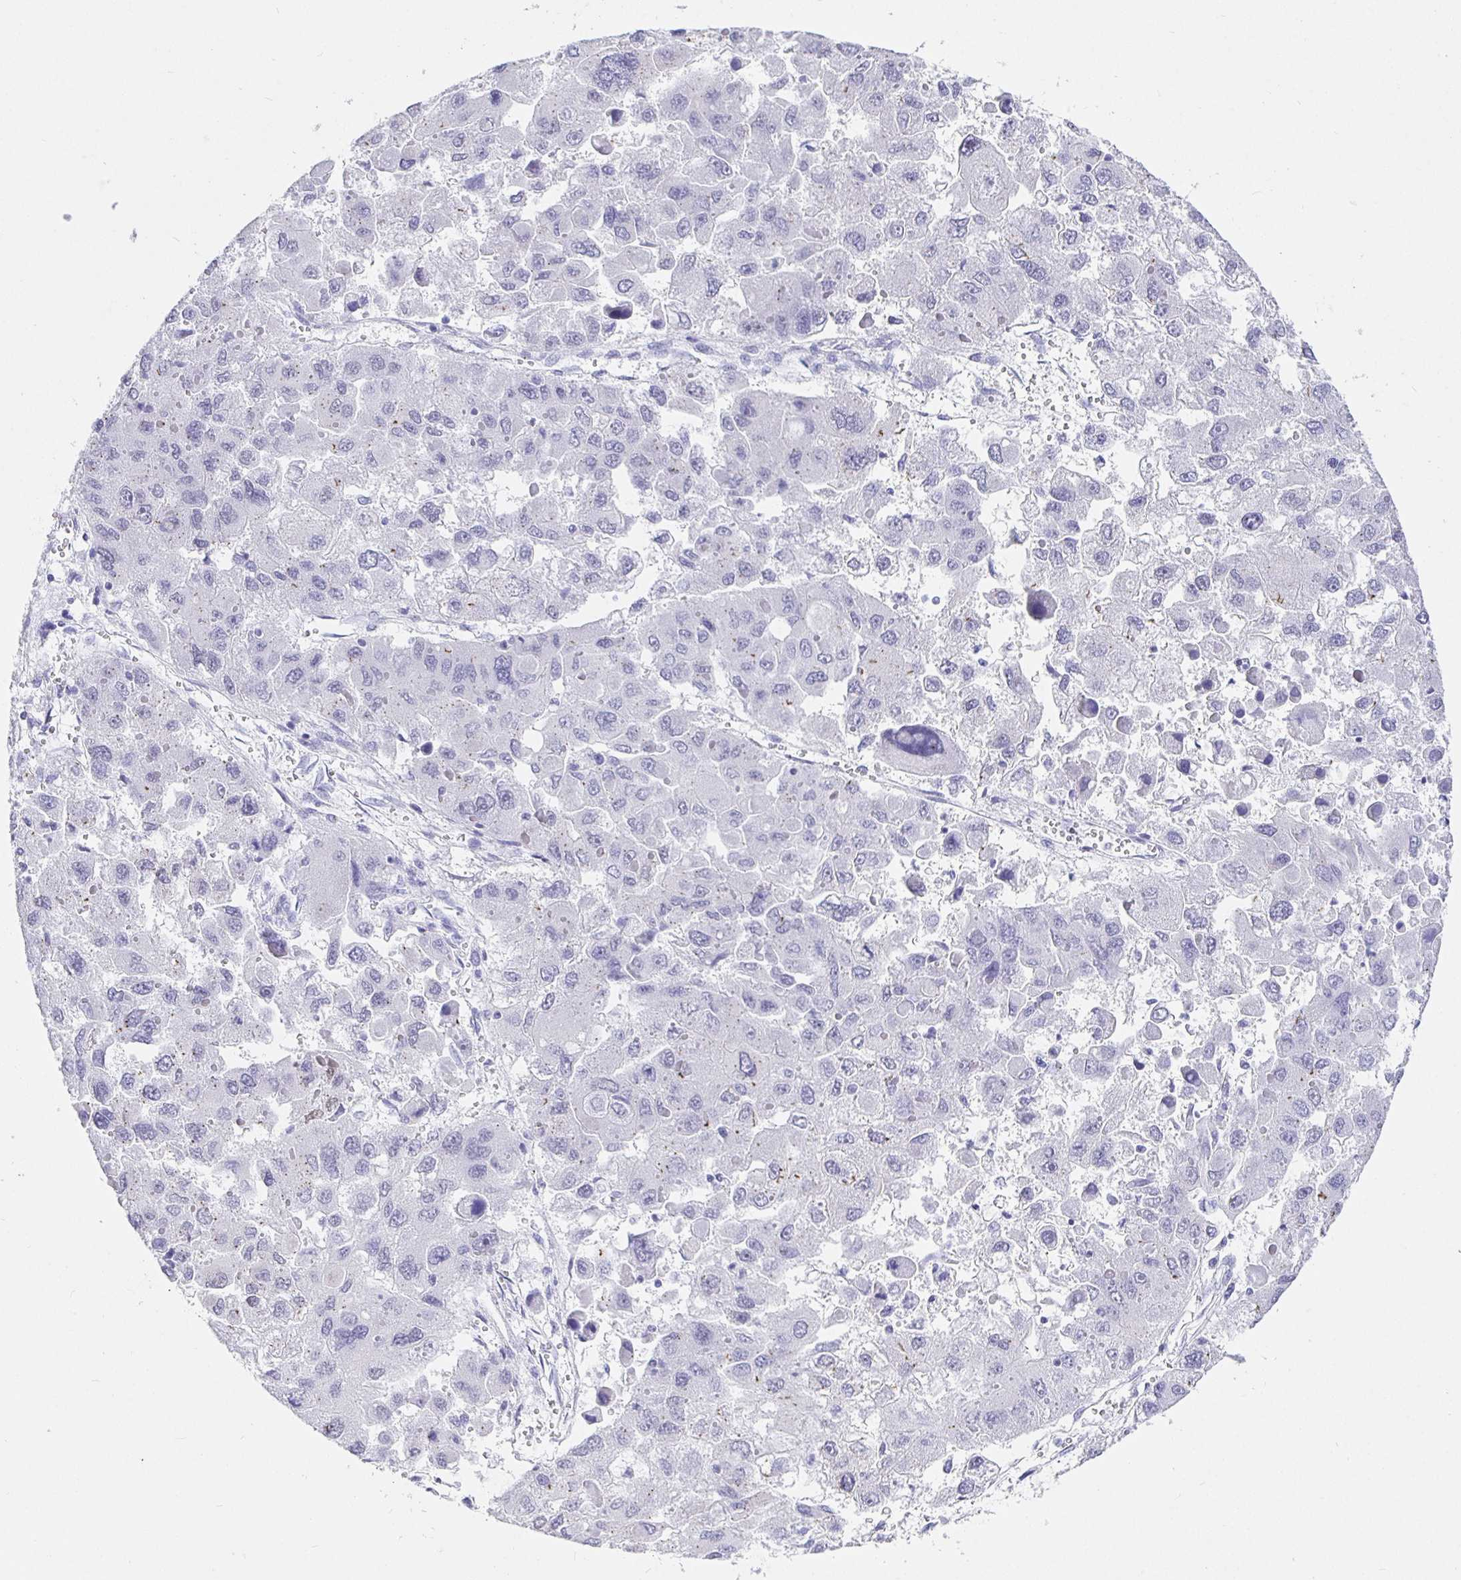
{"staining": {"intensity": "negative", "quantity": "none", "location": "none"}, "tissue": "liver cancer", "cell_type": "Tumor cells", "image_type": "cancer", "snomed": [{"axis": "morphology", "description": "Carcinoma, Hepatocellular, NOS"}, {"axis": "topography", "description": "Liver"}], "caption": "Tumor cells are negative for protein expression in human liver cancer. (DAB (3,3'-diaminobenzidine) immunohistochemistry, high magnification).", "gene": "EZHIP", "patient": {"sex": "female", "age": 41}}